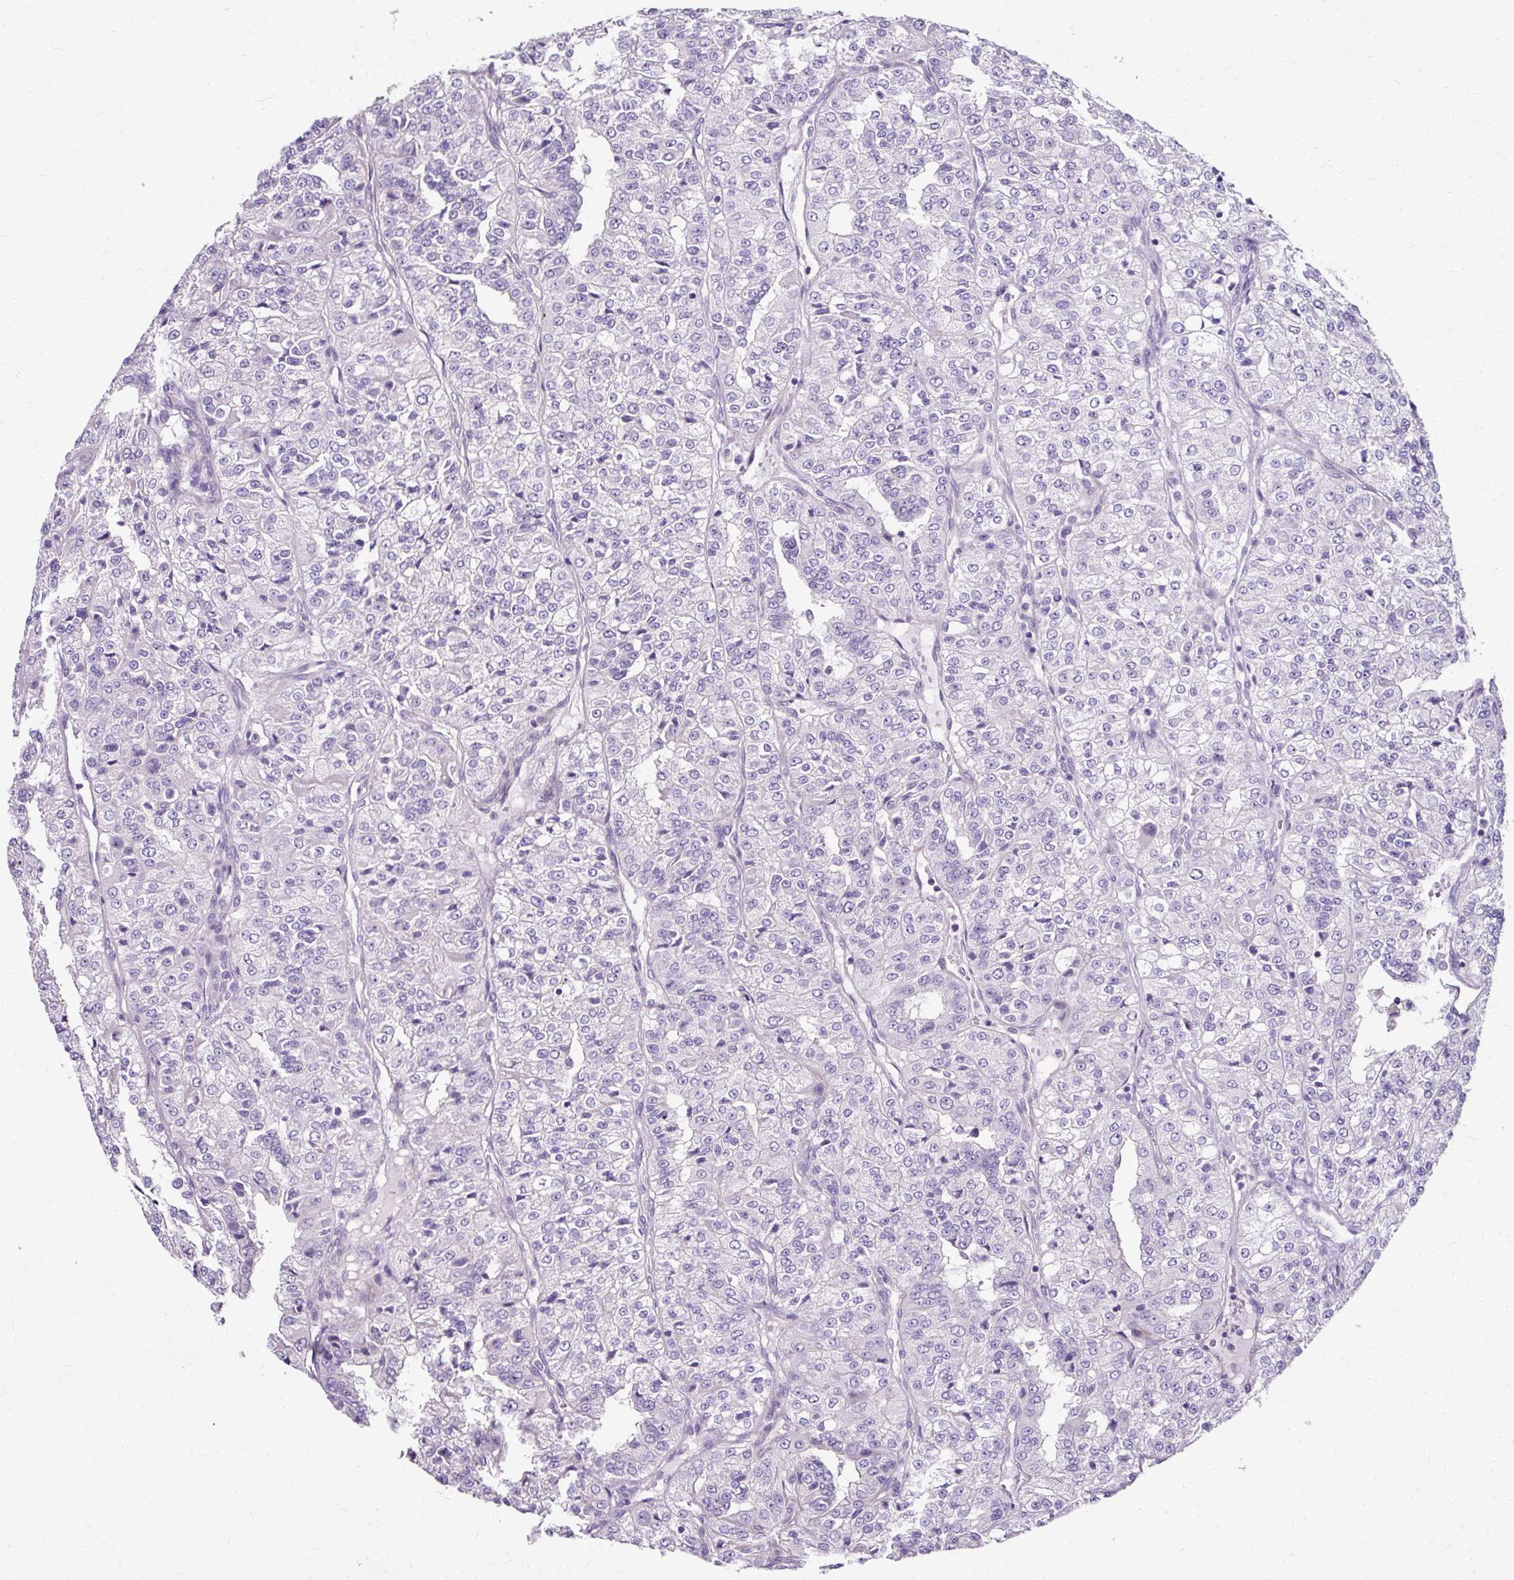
{"staining": {"intensity": "negative", "quantity": "none", "location": "none"}, "tissue": "renal cancer", "cell_type": "Tumor cells", "image_type": "cancer", "snomed": [{"axis": "morphology", "description": "Adenocarcinoma, NOS"}, {"axis": "topography", "description": "Kidney"}], "caption": "IHC photomicrograph of neoplastic tissue: human adenocarcinoma (renal) stained with DAB (3,3'-diaminobenzidine) demonstrates no significant protein positivity in tumor cells.", "gene": "ZNF555", "patient": {"sex": "female", "age": 63}}